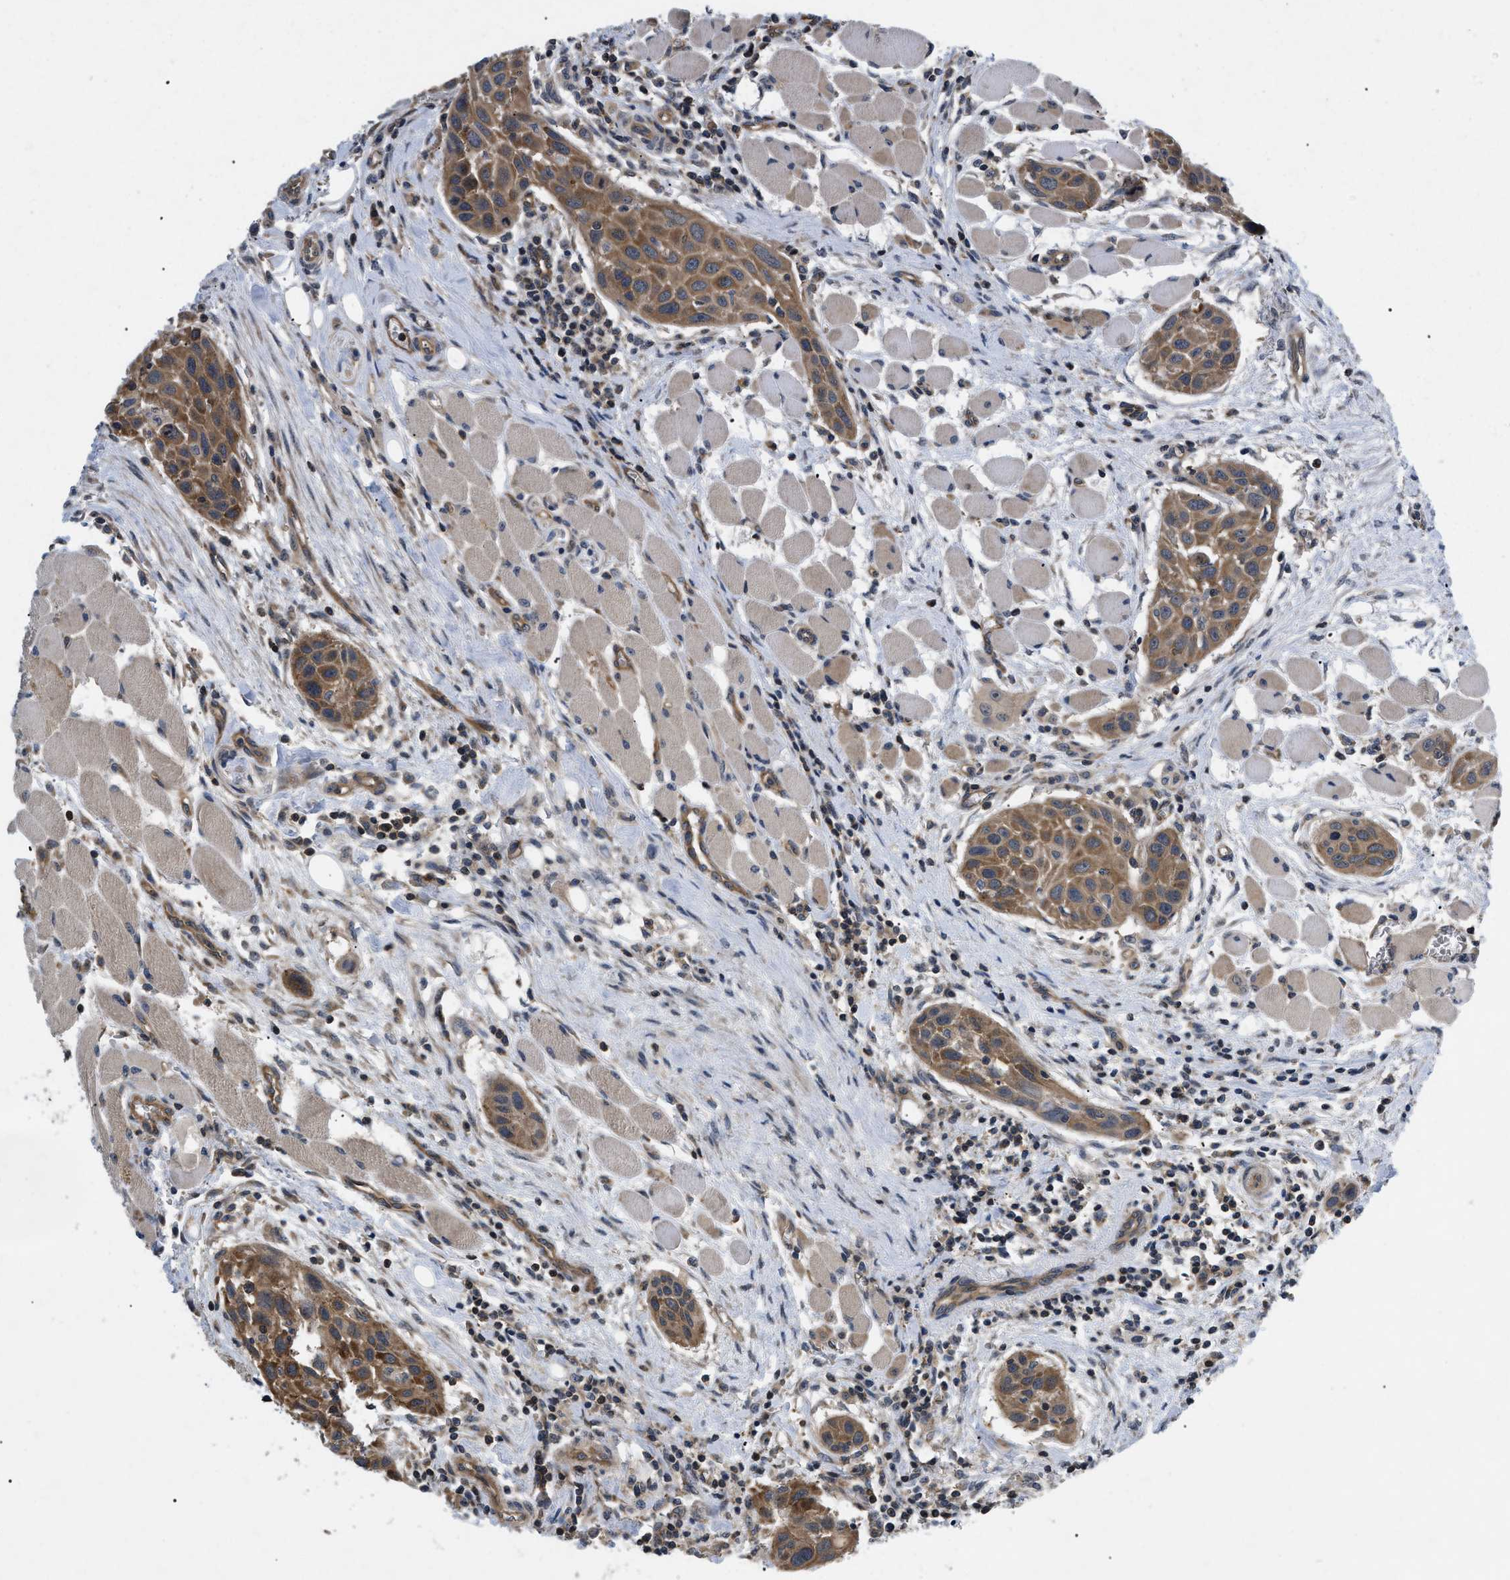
{"staining": {"intensity": "moderate", "quantity": ">75%", "location": "cytoplasmic/membranous"}, "tissue": "head and neck cancer", "cell_type": "Tumor cells", "image_type": "cancer", "snomed": [{"axis": "morphology", "description": "Squamous cell carcinoma, NOS"}, {"axis": "topography", "description": "Oral tissue"}, {"axis": "topography", "description": "Head-Neck"}], "caption": "Head and neck cancer (squamous cell carcinoma) stained for a protein (brown) shows moderate cytoplasmic/membranous positive positivity in about >75% of tumor cells.", "gene": "HMGCR", "patient": {"sex": "female", "age": 50}}